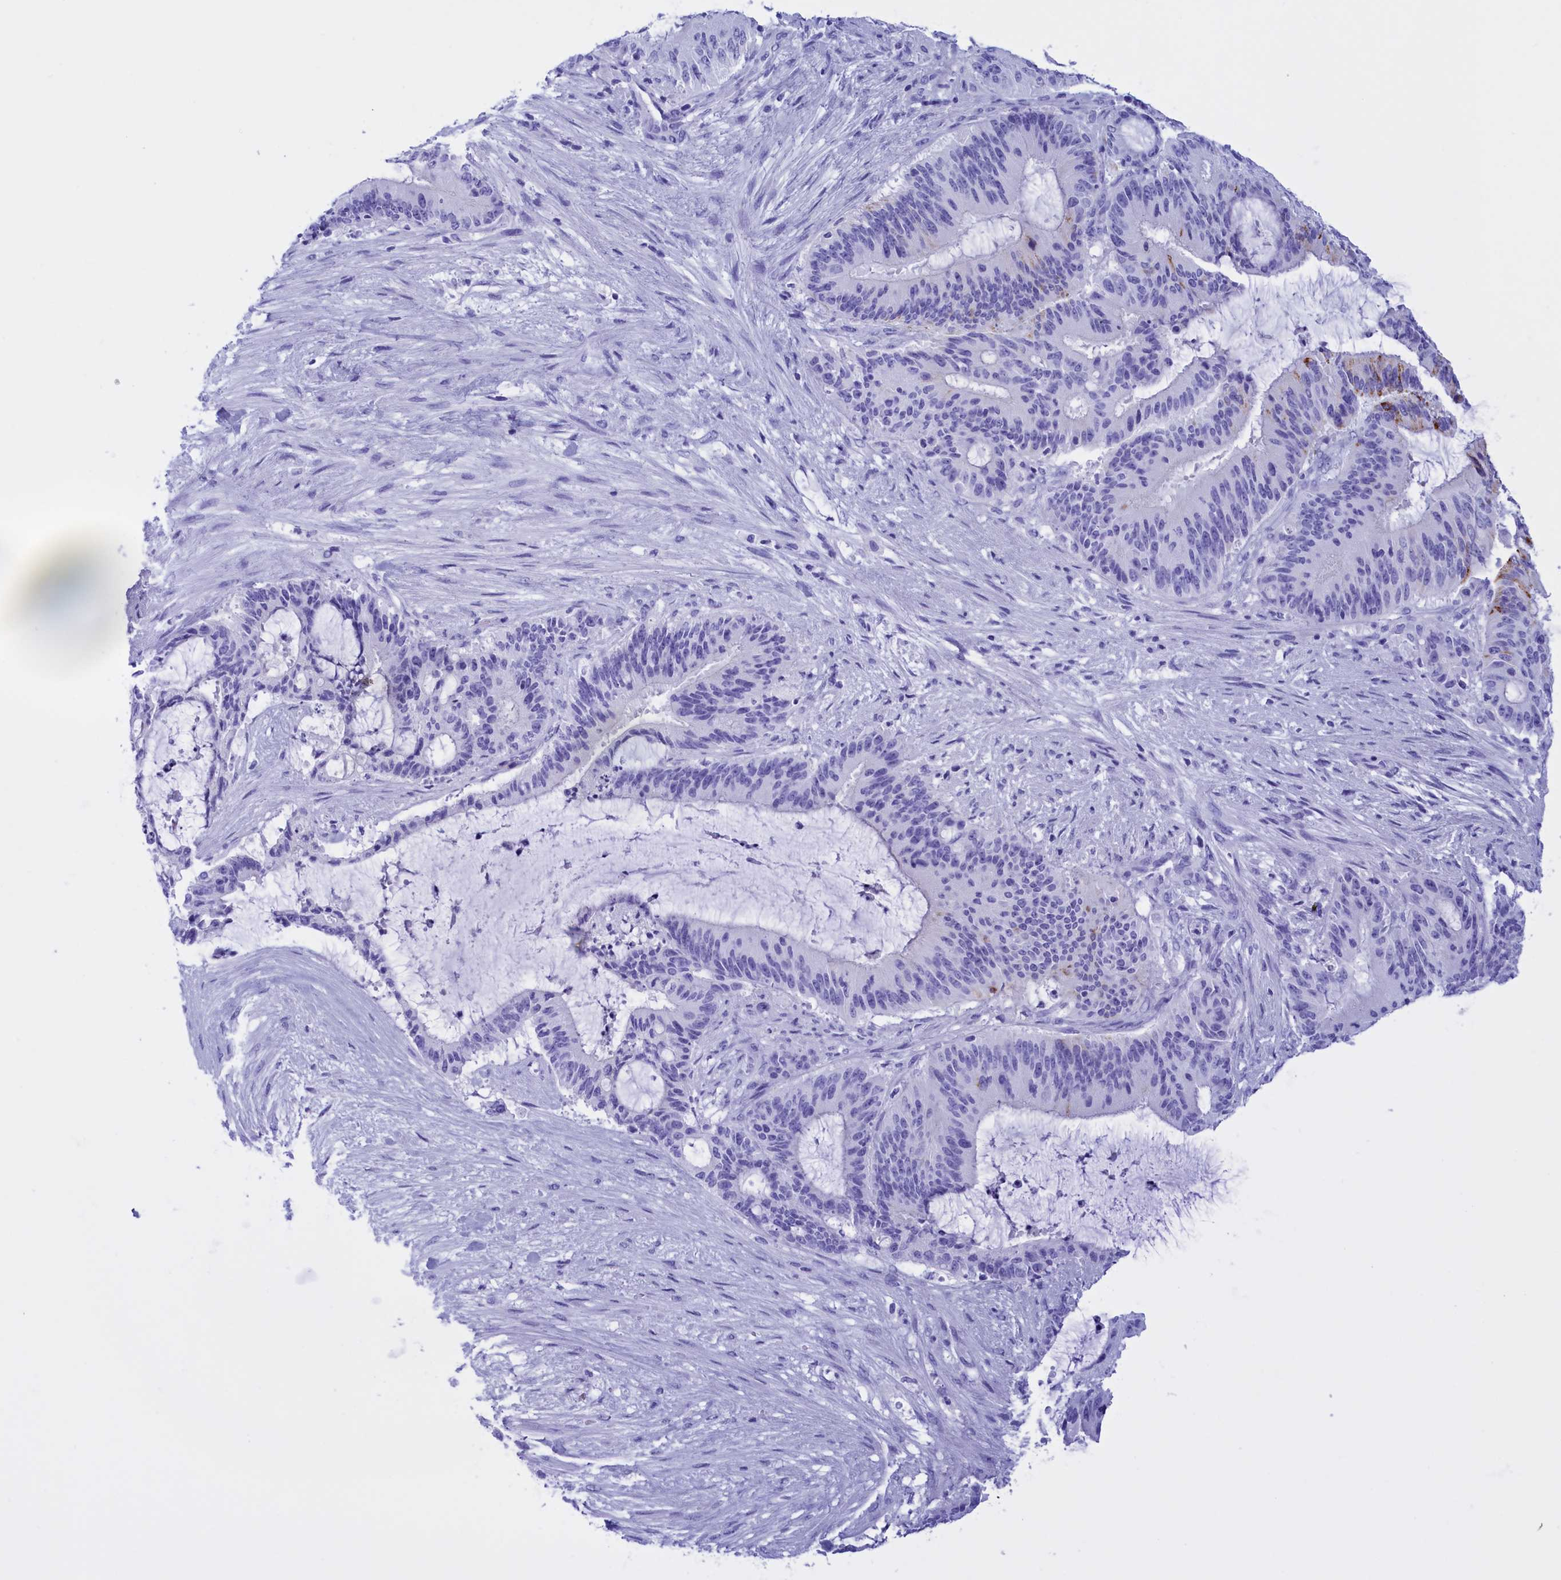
{"staining": {"intensity": "negative", "quantity": "none", "location": "none"}, "tissue": "liver cancer", "cell_type": "Tumor cells", "image_type": "cancer", "snomed": [{"axis": "morphology", "description": "Normal tissue, NOS"}, {"axis": "morphology", "description": "Cholangiocarcinoma"}, {"axis": "topography", "description": "Liver"}, {"axis": "topography", "description": "Peripheral nerve tissue"}], "caption": "Immunohistochemistry micrograph of neoplastic tissue: human liver cholangiocarcinoma stained with DAB (3,3'-diaminobenzidine) reveals no significant protein staining in tumor cells.", "gene": "BRI3", "patient": {"sex": "female", "age": 73}}